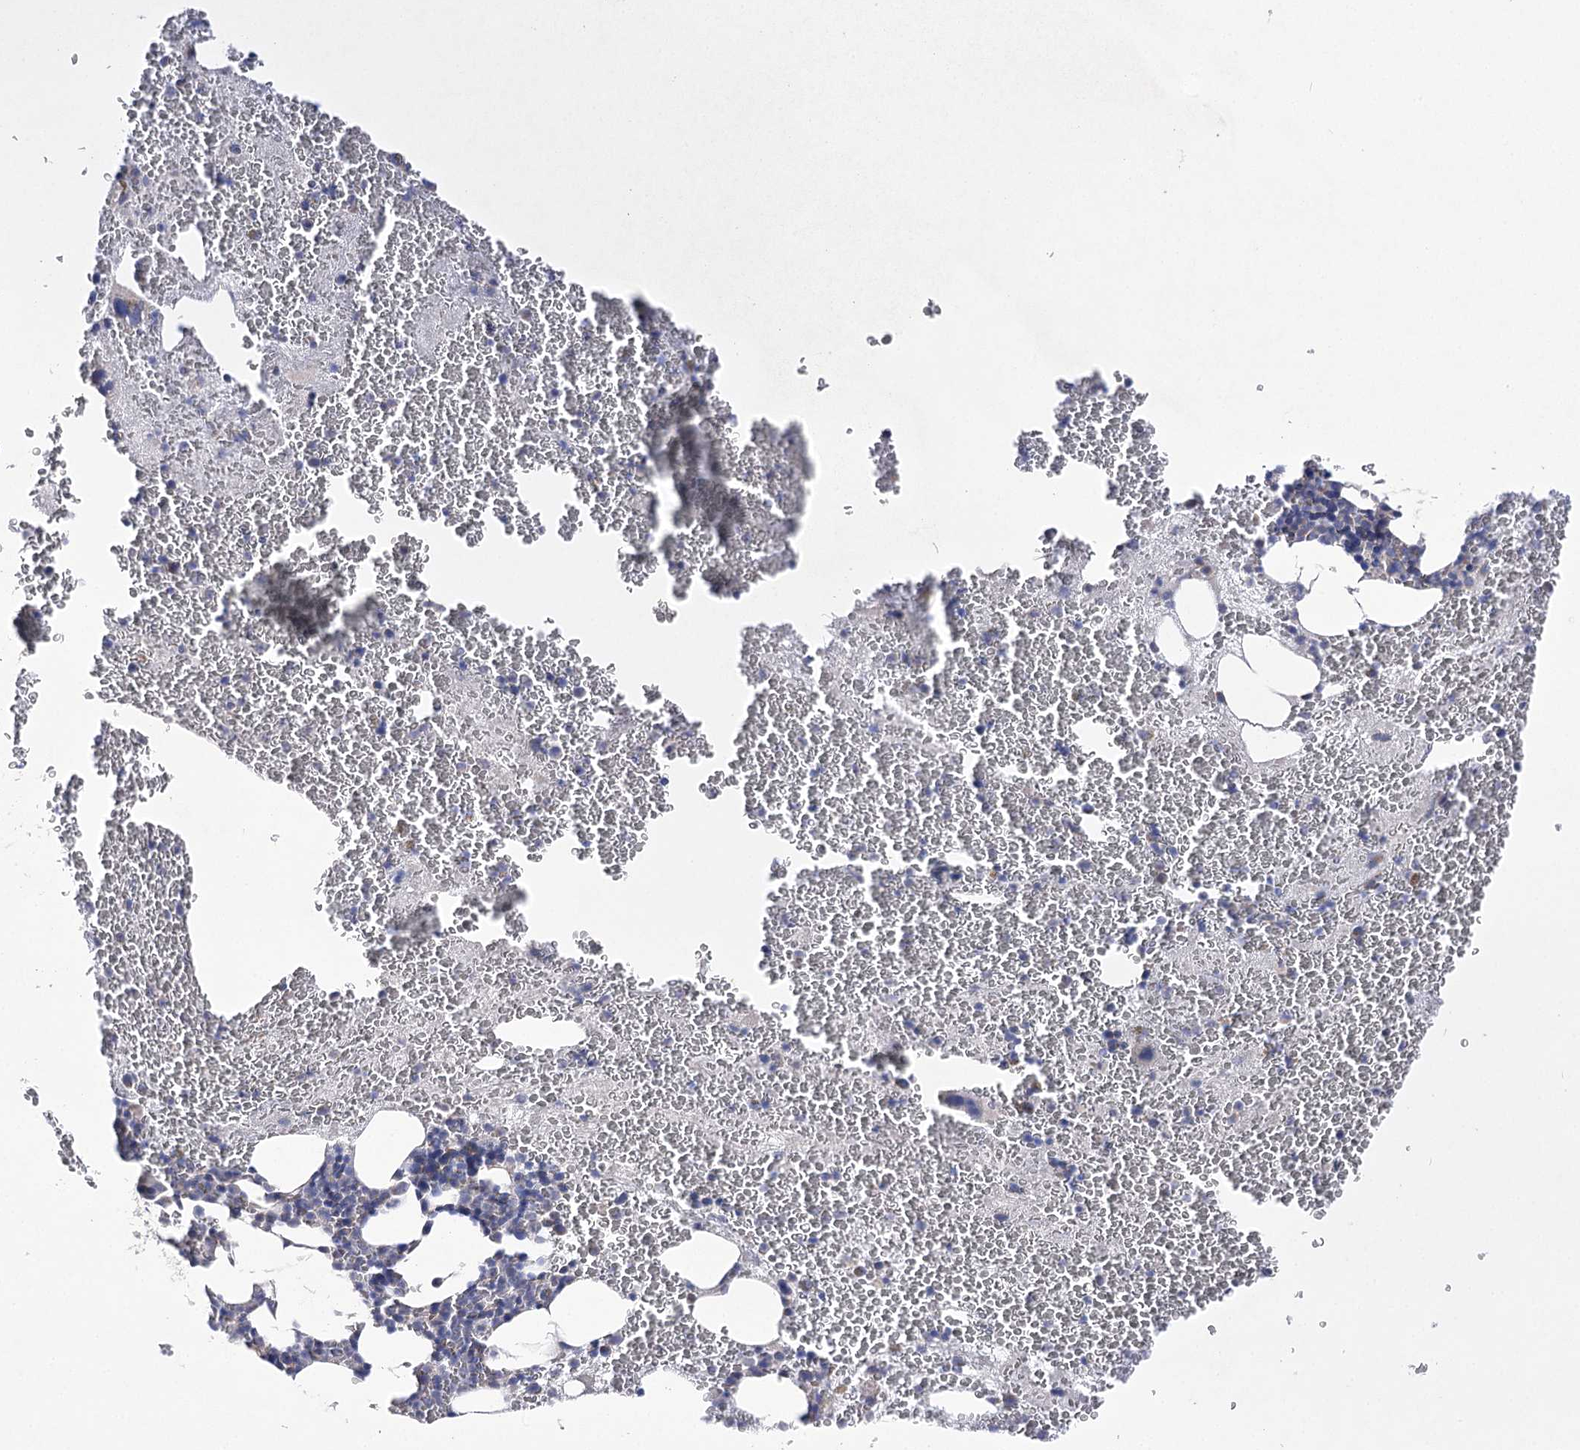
{"staining": {"intensity": "negative", "quantity": "none", "location": "none"}, "tissue": "bone marrow", "cell_type": "Hematopoietic cells", "image_type": "normal", "snomed": [{"axis": "morphology", "description": "Normal tissue, NOS"}, {"axis": "topography", "description": "Bone marrow"}], "caption": "Hematopoietic cells show no significant positivity in benign bone marrow. (DAB (3,3'-diaminobenzidine) immunohistochemistry with hematoxylin counter stain).", "gene": "COX15", "patient": {"sex": "male", "age": 36}}